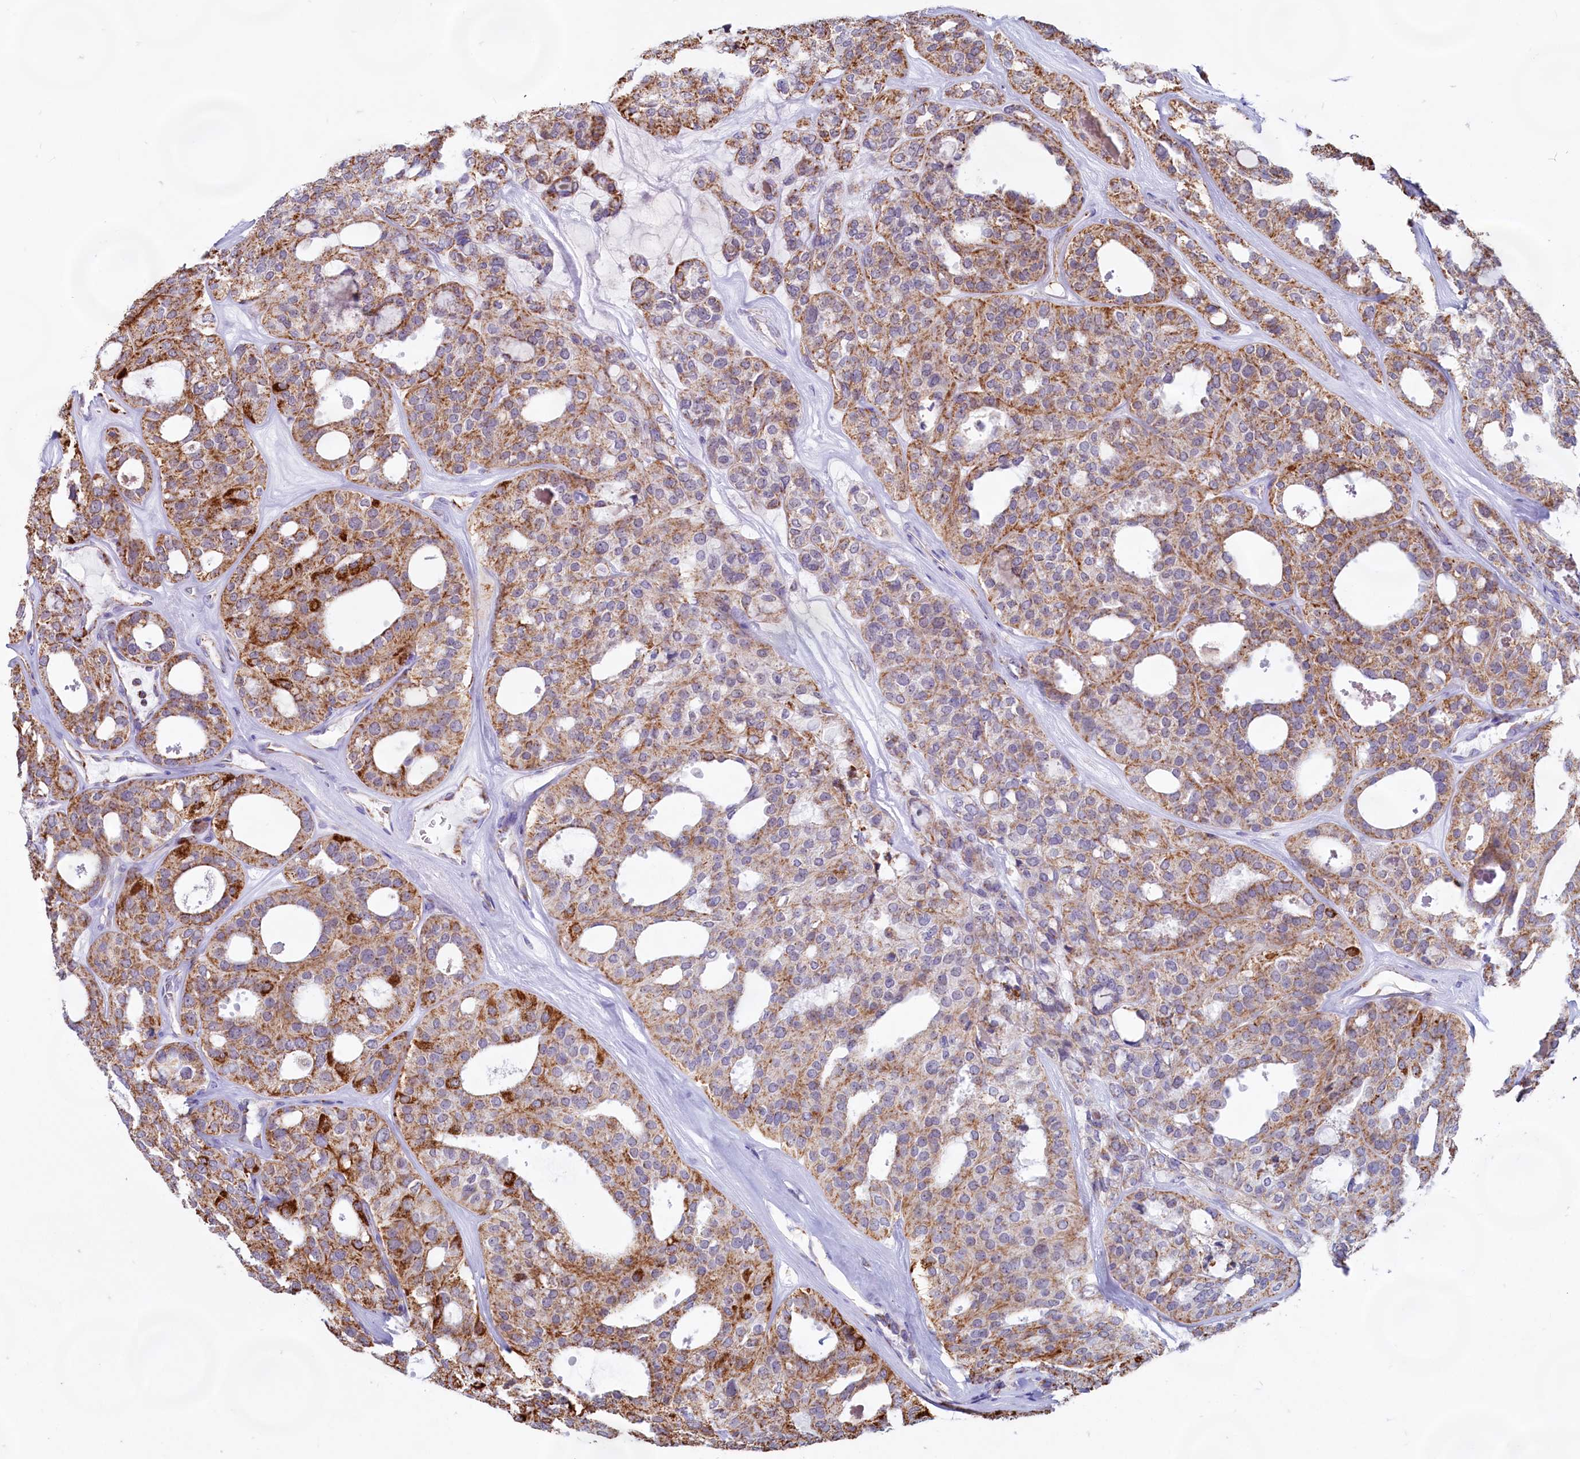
{"staining": {"intensity": "strong", "quantity": "25%-75%", "location": "cytoplasmic/membranous"}, "tissue": "thyroid cancer", "cell_type": "Tumor cells", "image_type": "cancer", "snomed": [{"axis": "morphology", "description": "Follicular adenoma carcinoma, NOS"}, {"axis": "topography", "description": "Thyroid gland"}], "caption": "Immunohistochemical staining of thyroid cancer (follicular adenoma carcinoma) shows high levels of strong cytoplasmic/membranous positivity in approximately 25%-75% of tumor cells.", "gene": "C1D", "patient": {"sex": "male", "age": 75}}